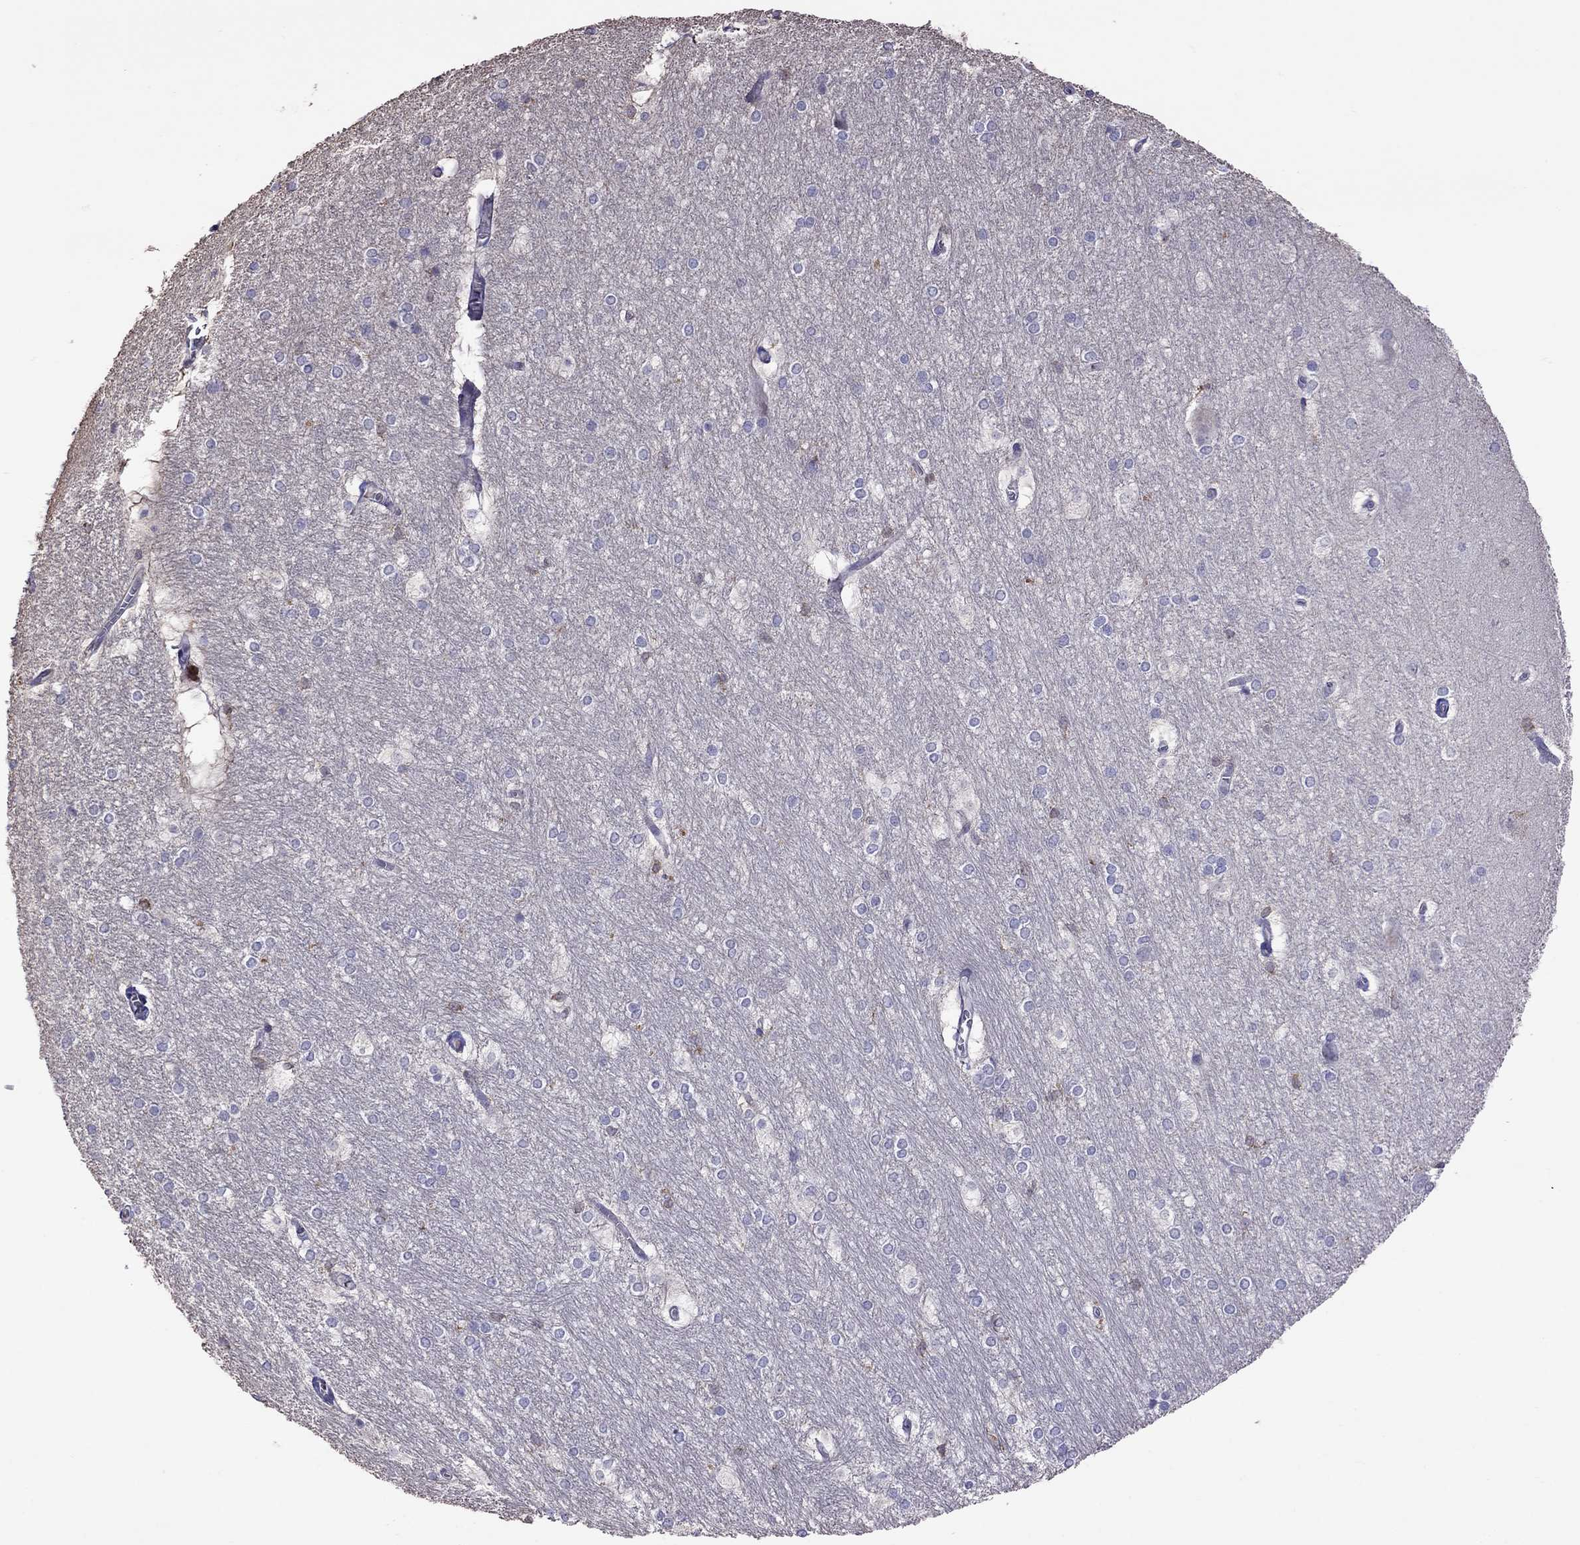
{"staining": {"intensity": "moderate", "quantity": "<25%", "location": "cytoplasmic/membranous"}, "tissue": "hippocampus", "cell_type": "Glial cells", "image_type": "normal", "snomed": [{"axis": "morphology", "description": "Normal tissue, NOS"}, {"axis": "topography", "description": "Cerebral cortex"}, {"axis": "topography", "description": "Hippocampus"}], "caption": "Protein positivity by IHC reveals moderate cytoplasmic/membranous staining in about <25% of glial cells in unremarkable hippocampus.", "gene": "ADAM28", "patient": {"sex": "female", "age": 19}}